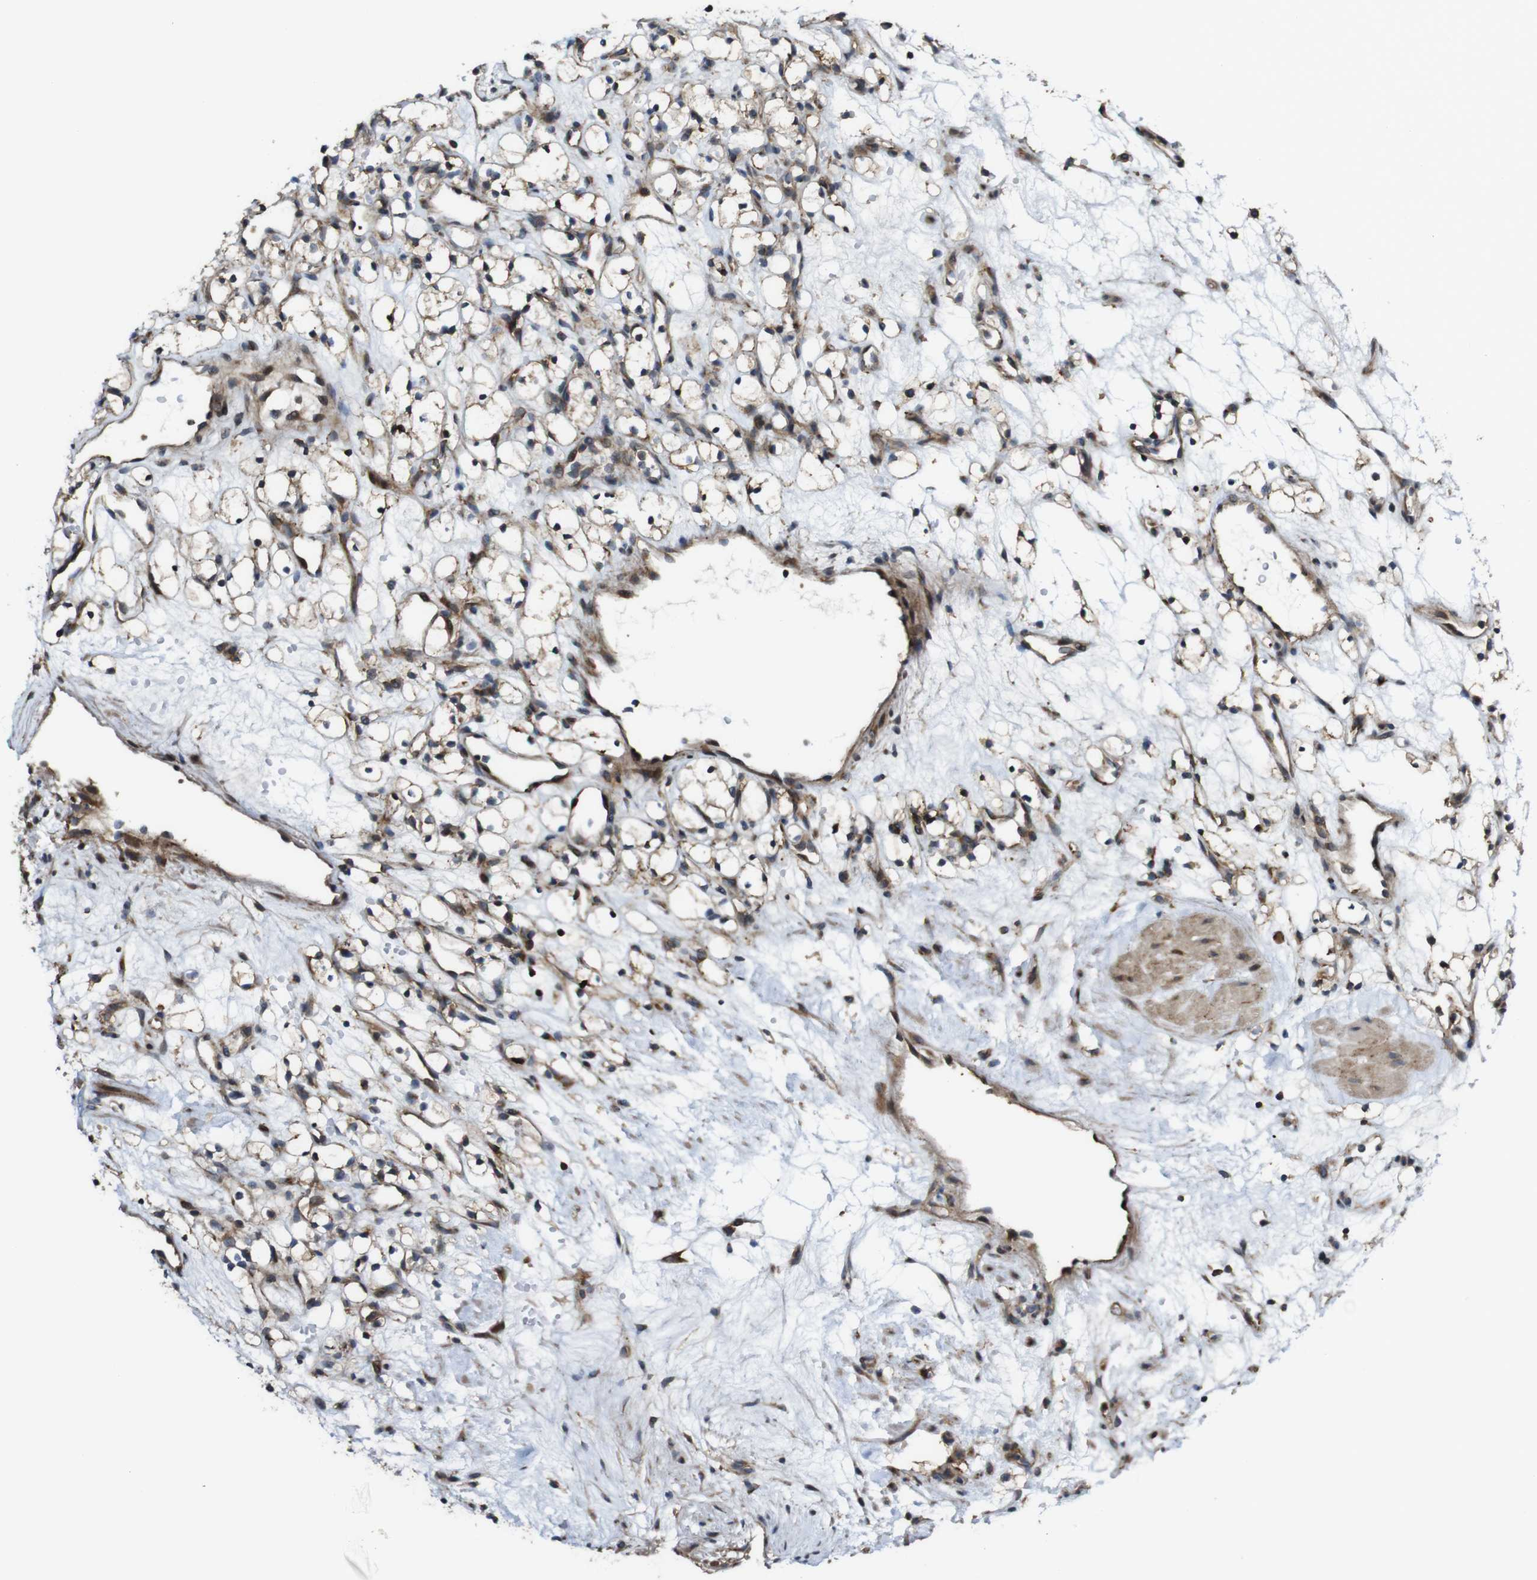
{"staining": {"intensity": "moderate", "quantity": ">75%", "location": "cytoplasmic/membranous"}, "tissue": "renal cancer", "cell_type": "Tumor cells", "image_type": "cancer", "snomed": [{"axis": "morphology", "description": "Adenocarcinoma, NOS"}, {"axis": "topography", "description": "Kidney"}], "caption": "High-power microscopy captured an immunohistochemistry image of adenocarcinoma (renal), revealing moderate cytoplasmic/membranous positivity in approximately >75% of tumor cells.", "gene": "PCOLCE2", "patient": {"sex": "female", "age": 60}}